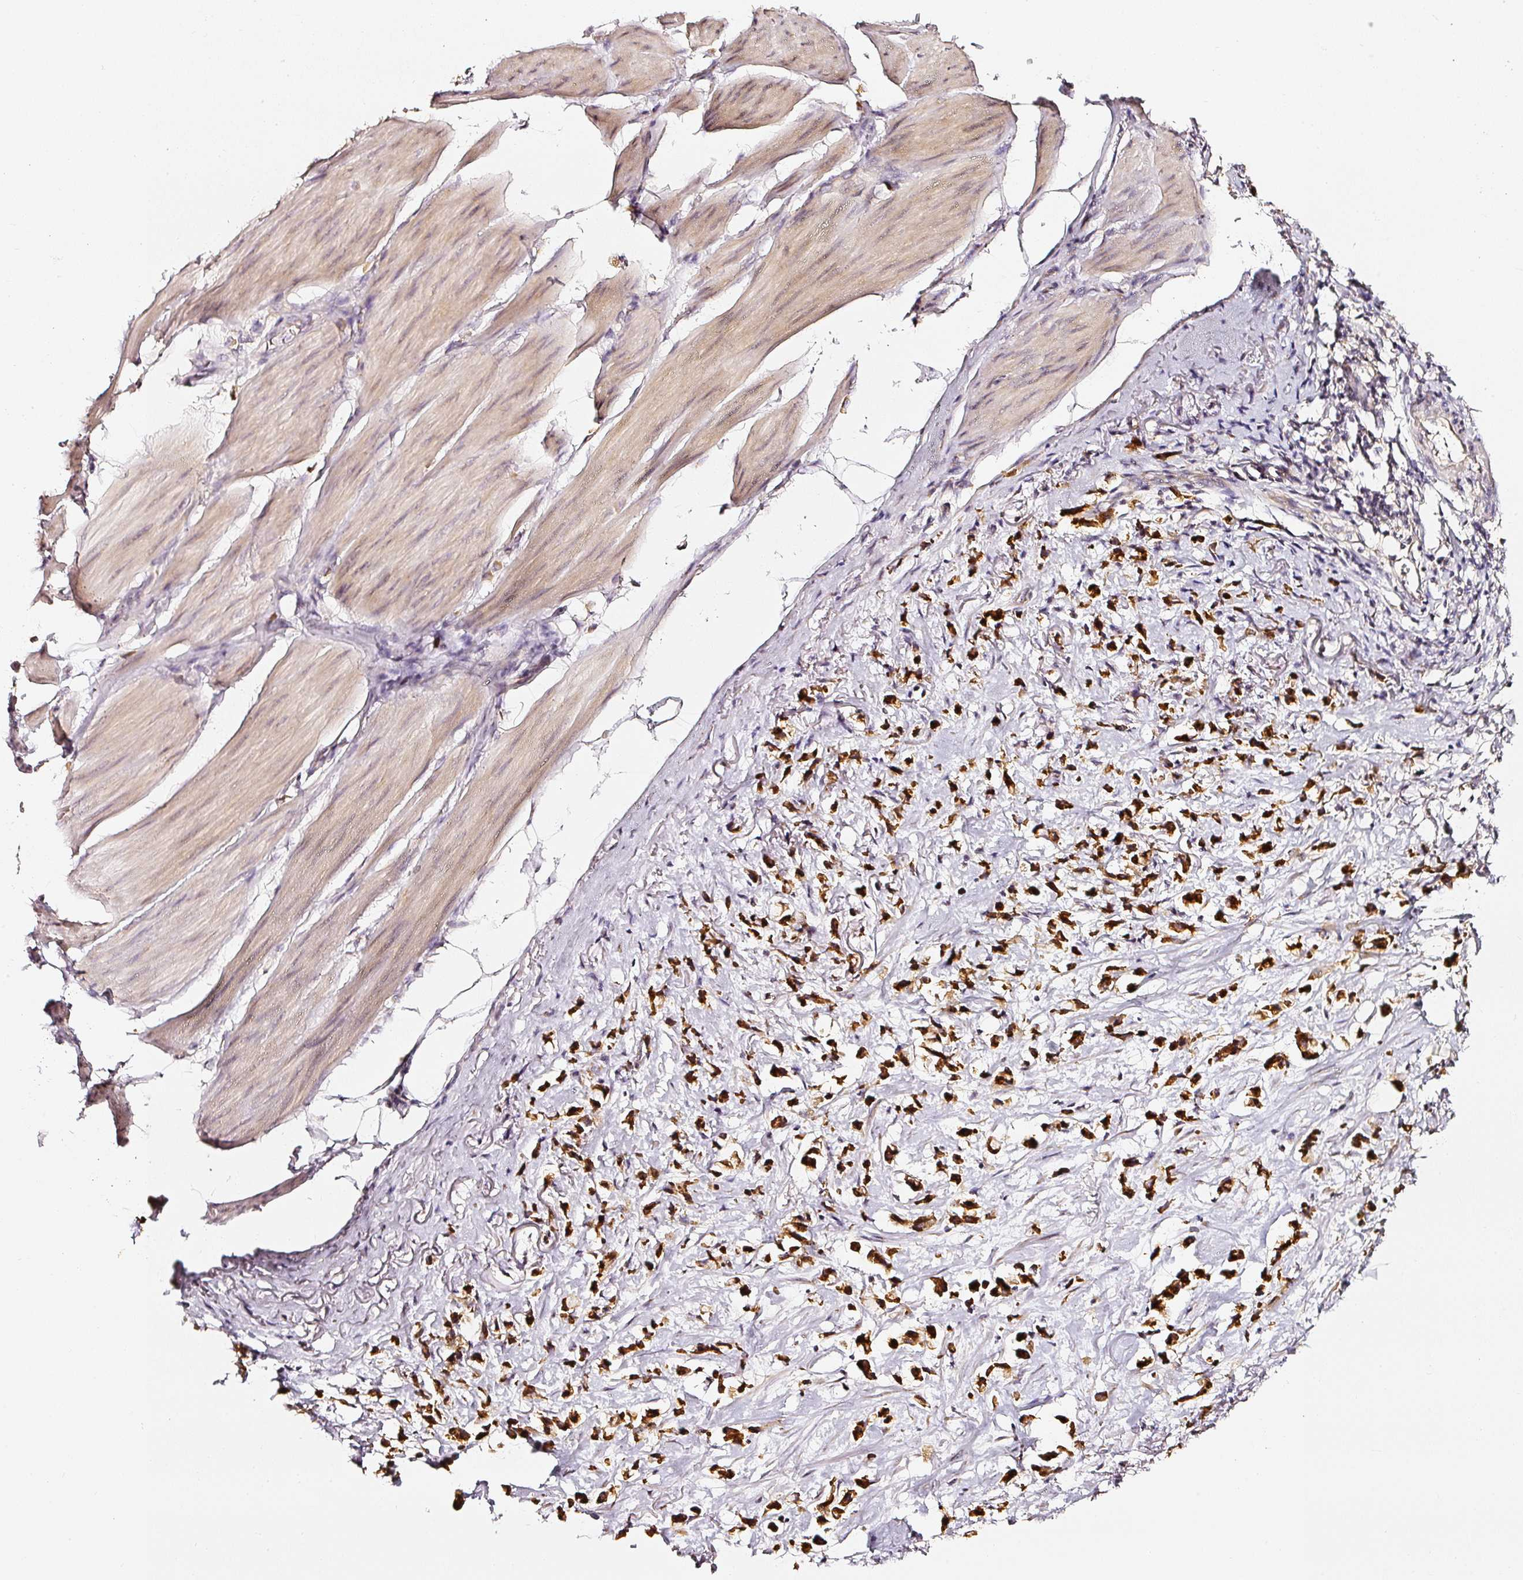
{"staining": {"intensity": "strong", "quantity": ">75%", "location": "cytoplasmic/membranous"}, "tissue": "stomach cancer", "cell_type": "Tumor cells", "image_type": "cancer", "snomed": [{"axis": "morphology", "description": "Adenocarcinoma, NOS"}, {"axis": "topography", "description": "Stomach"}], "caption": "Immunohistochemistry staining of stomach cancer (adenocarcinoma), which demonstrates high levels of strong cytoplasmic/membranous expression in about >75% of tumor cells indicating strong cytoplasmic/membranous protein expression. The staining was performed using DAB (brown) for protein detection and nuclei were counterstained in hematoxylin (blue).", "gene": "NTRK1", "patient": {"sex": "female", "age": 81}}